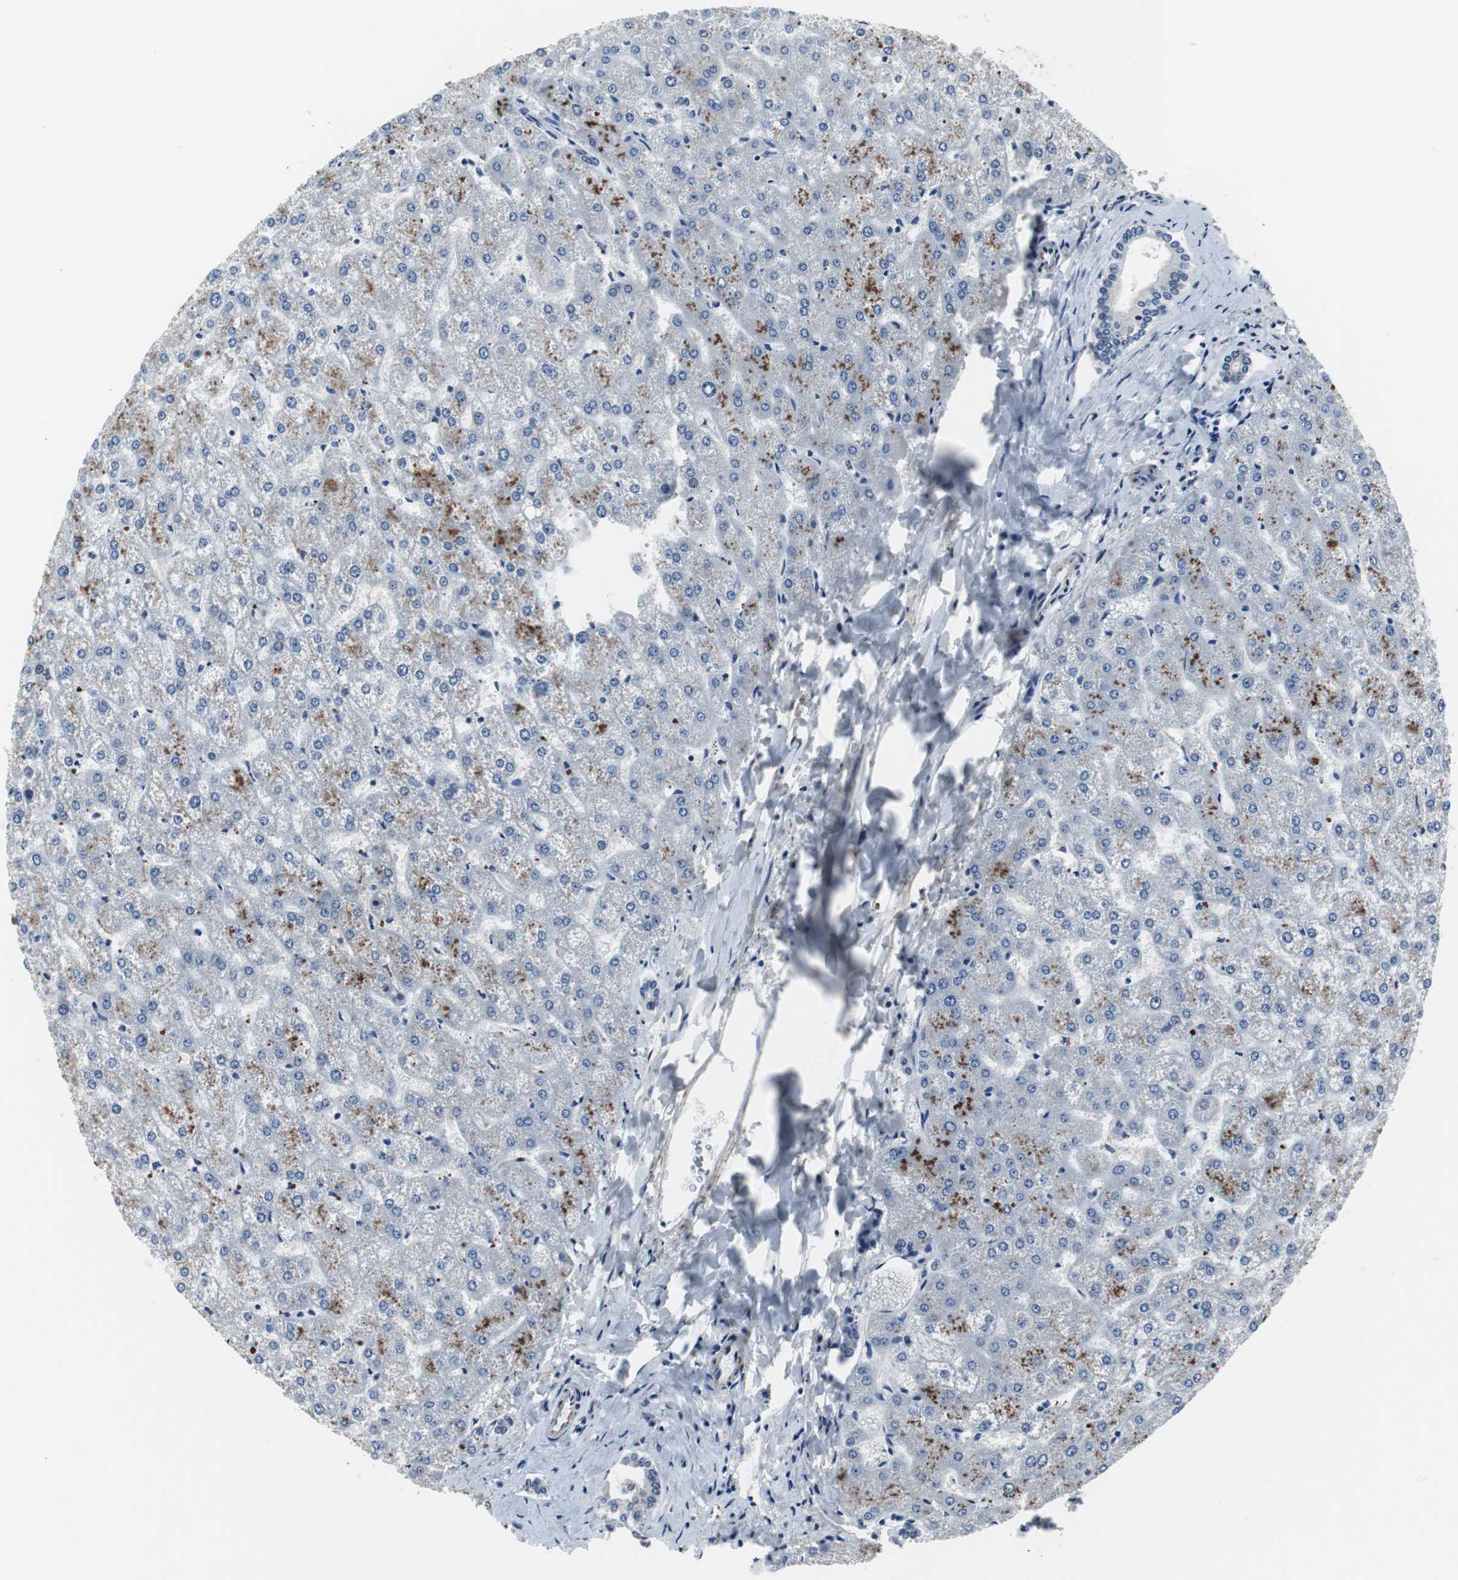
{"staining": {"intensity": "negative", "quantity": "none", "location": "none"}, "tissue": "liver", "cell_type": "Cholangiocytes", "image_type": "normal", "snomed": [{"axis": "morphology", "description": "Normal tissue, NOS"}, {"axis": "topography", "description": "Liver"}], "caption": "This is a photomicrograph of IHC staining of unremarkable liver, which shows no positivity in cholangiocytes.", "gene": "FOXP4", "patient": {"sex": "female", "age": 32}}